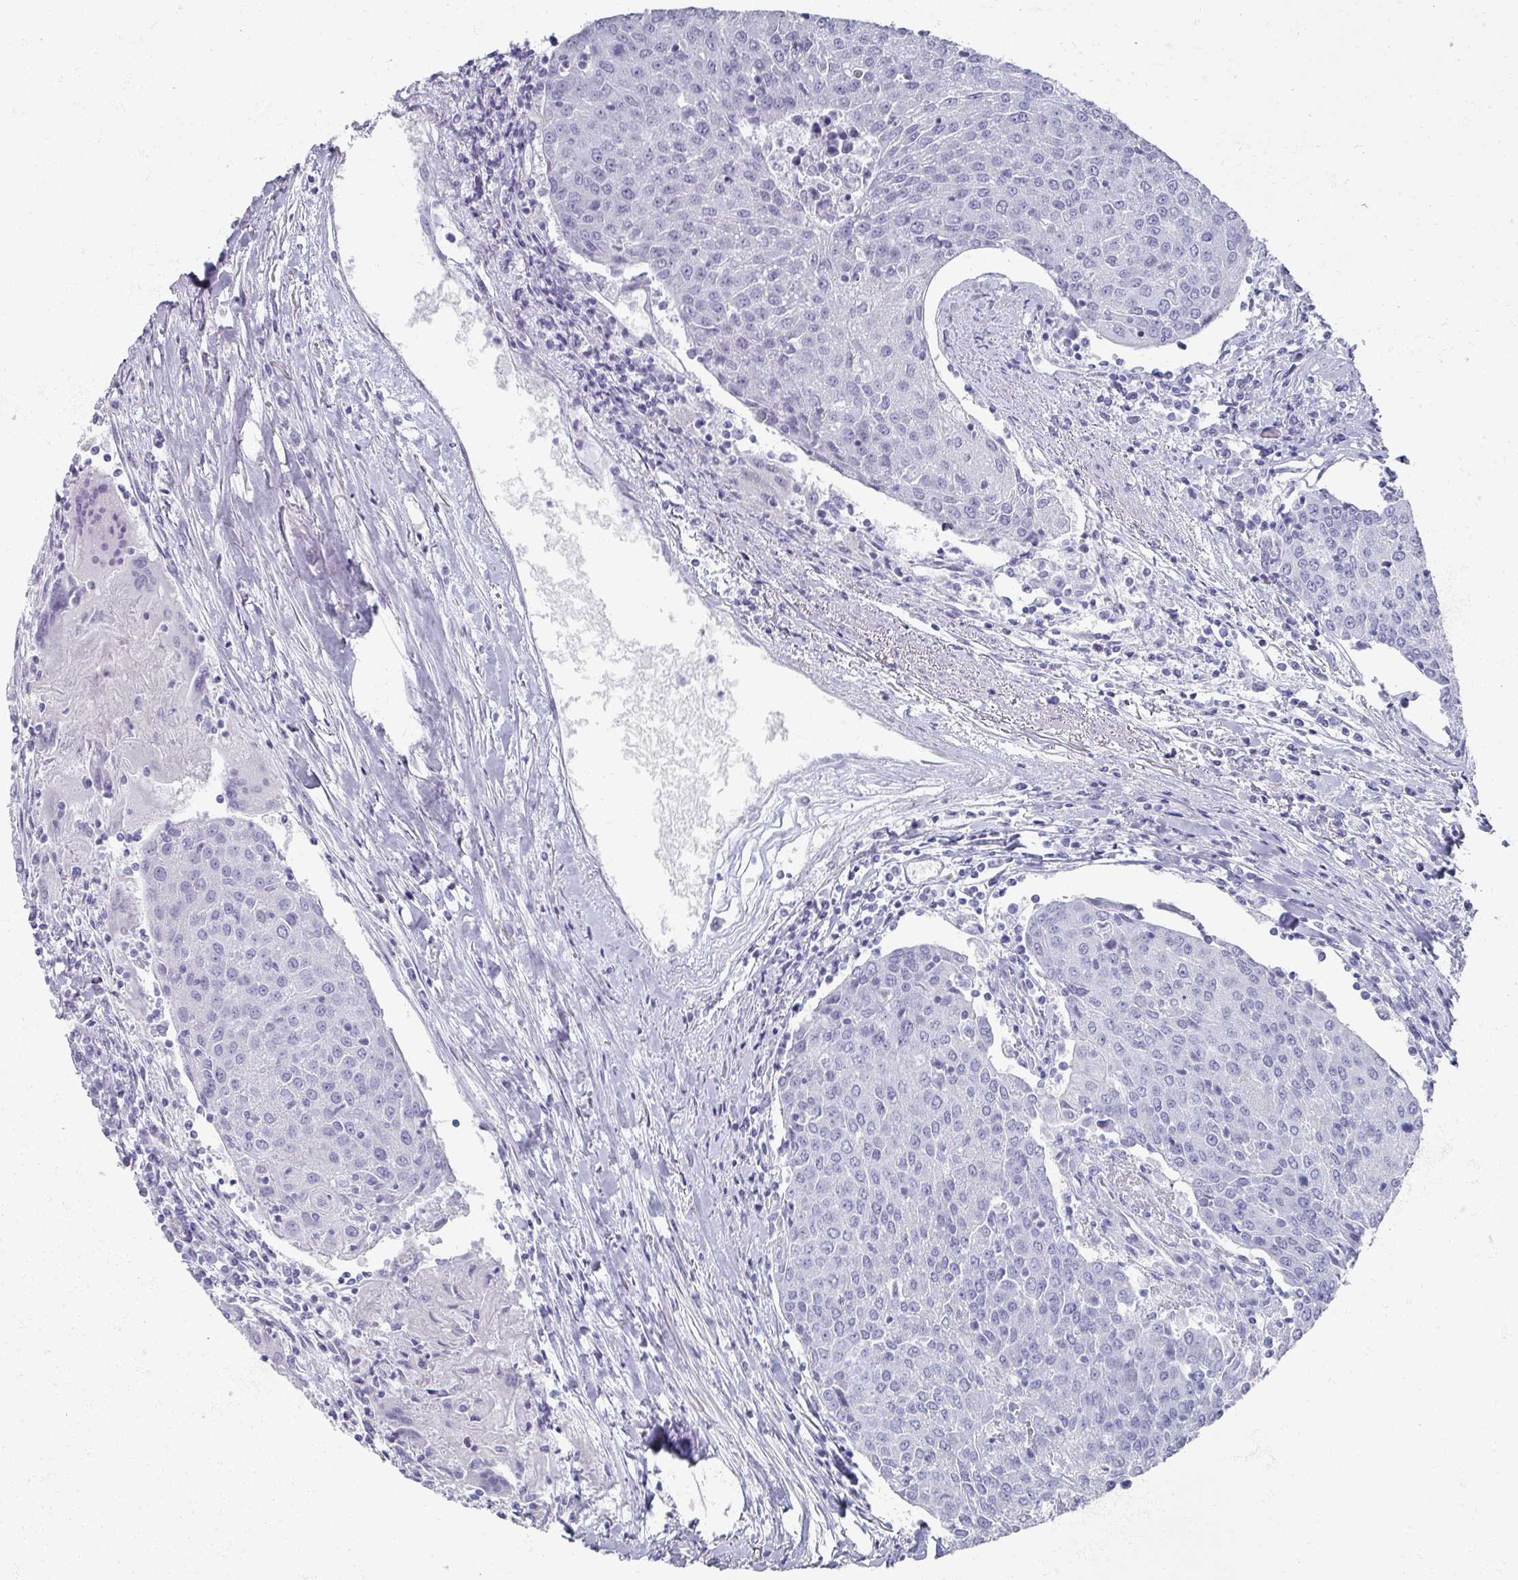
{"staining": {"intensity": "negative", "quantity": "none", "location": "none"}, "tissue": "urothelial cancer", "cell_type": "Tumor cells", "image_type": "cancer", "snomed": [{"axis": "morphology", "description": "Urothelial carcinoma, High grade"}, {"axis": "topography", "description": "Urinary bladder"}], "caption": "Urothelial cancer stained for a protein using immunohistochemistry (IHC) exhibits no expression tumor cells.", "gene": "OMG", "patient": {"sex": "female", "age": 85}}